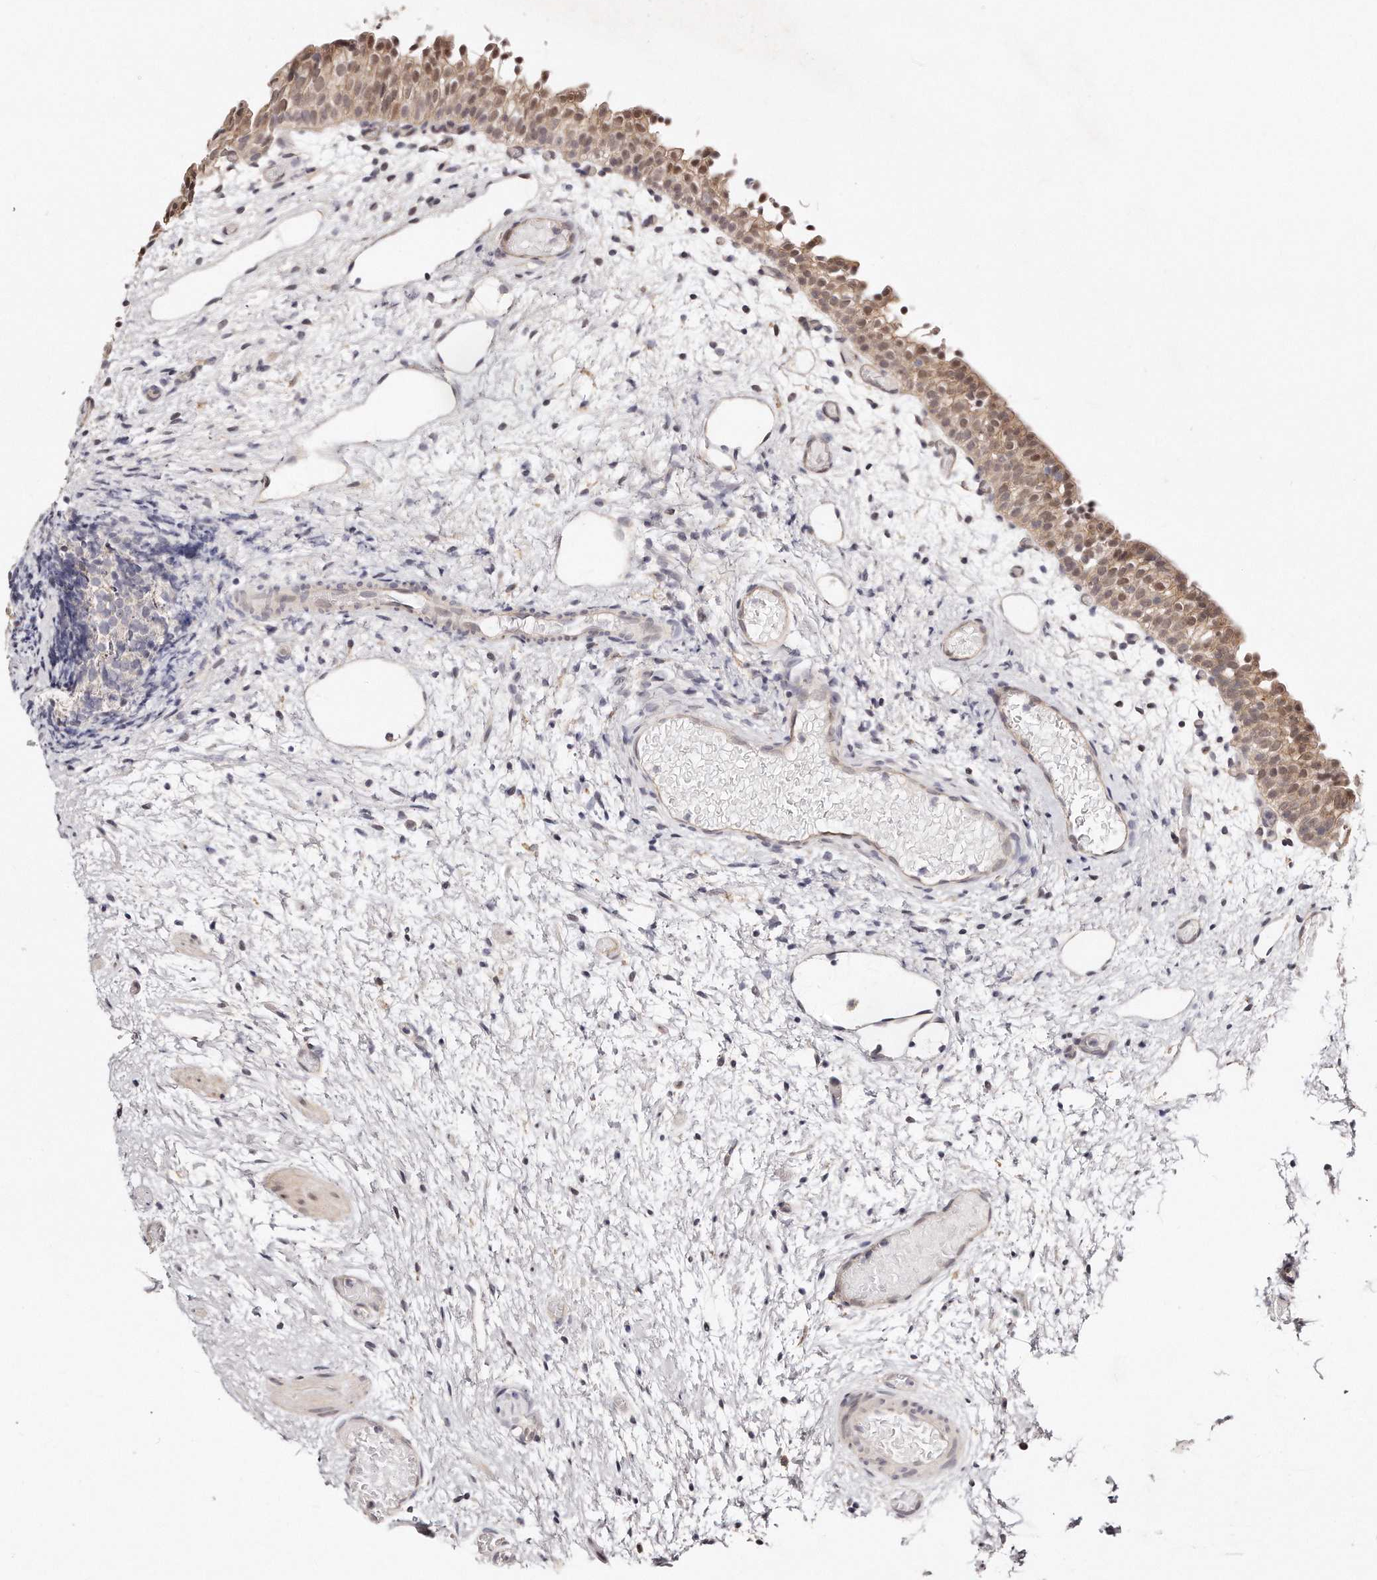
{"staining": {"intensity": "moderate", "quantity": "25%-75%", "location": "cytoplasmic/membranous,nuclear"}, "tissue": "urinary bladder", "cell_type": "Urothelial cells", "image_type": "normal", "snomed": [{"axis": "morphology", "description": "Normal tissue, NOS"}, {"axis": "topography", "description": "Urinary bladder"}], "caption": "Immunohistochemistry (IHC) staining of unremarkable urinary bladder, which displays medium levels of moderate cytoplasmic/membranous,nuclear expression in approximately 25%-75% of urothelial cells indicating moderate cytoplasmic/membranous,nuclear protein positivity. The staining was performed using DAB (3,3'-diaminobenzidine) (brown) for protein detection and nuclei were counterstained in hematoxylin (blue).", "gene": "CASZ1", "patient": {"sex": "male", "age": 1}}